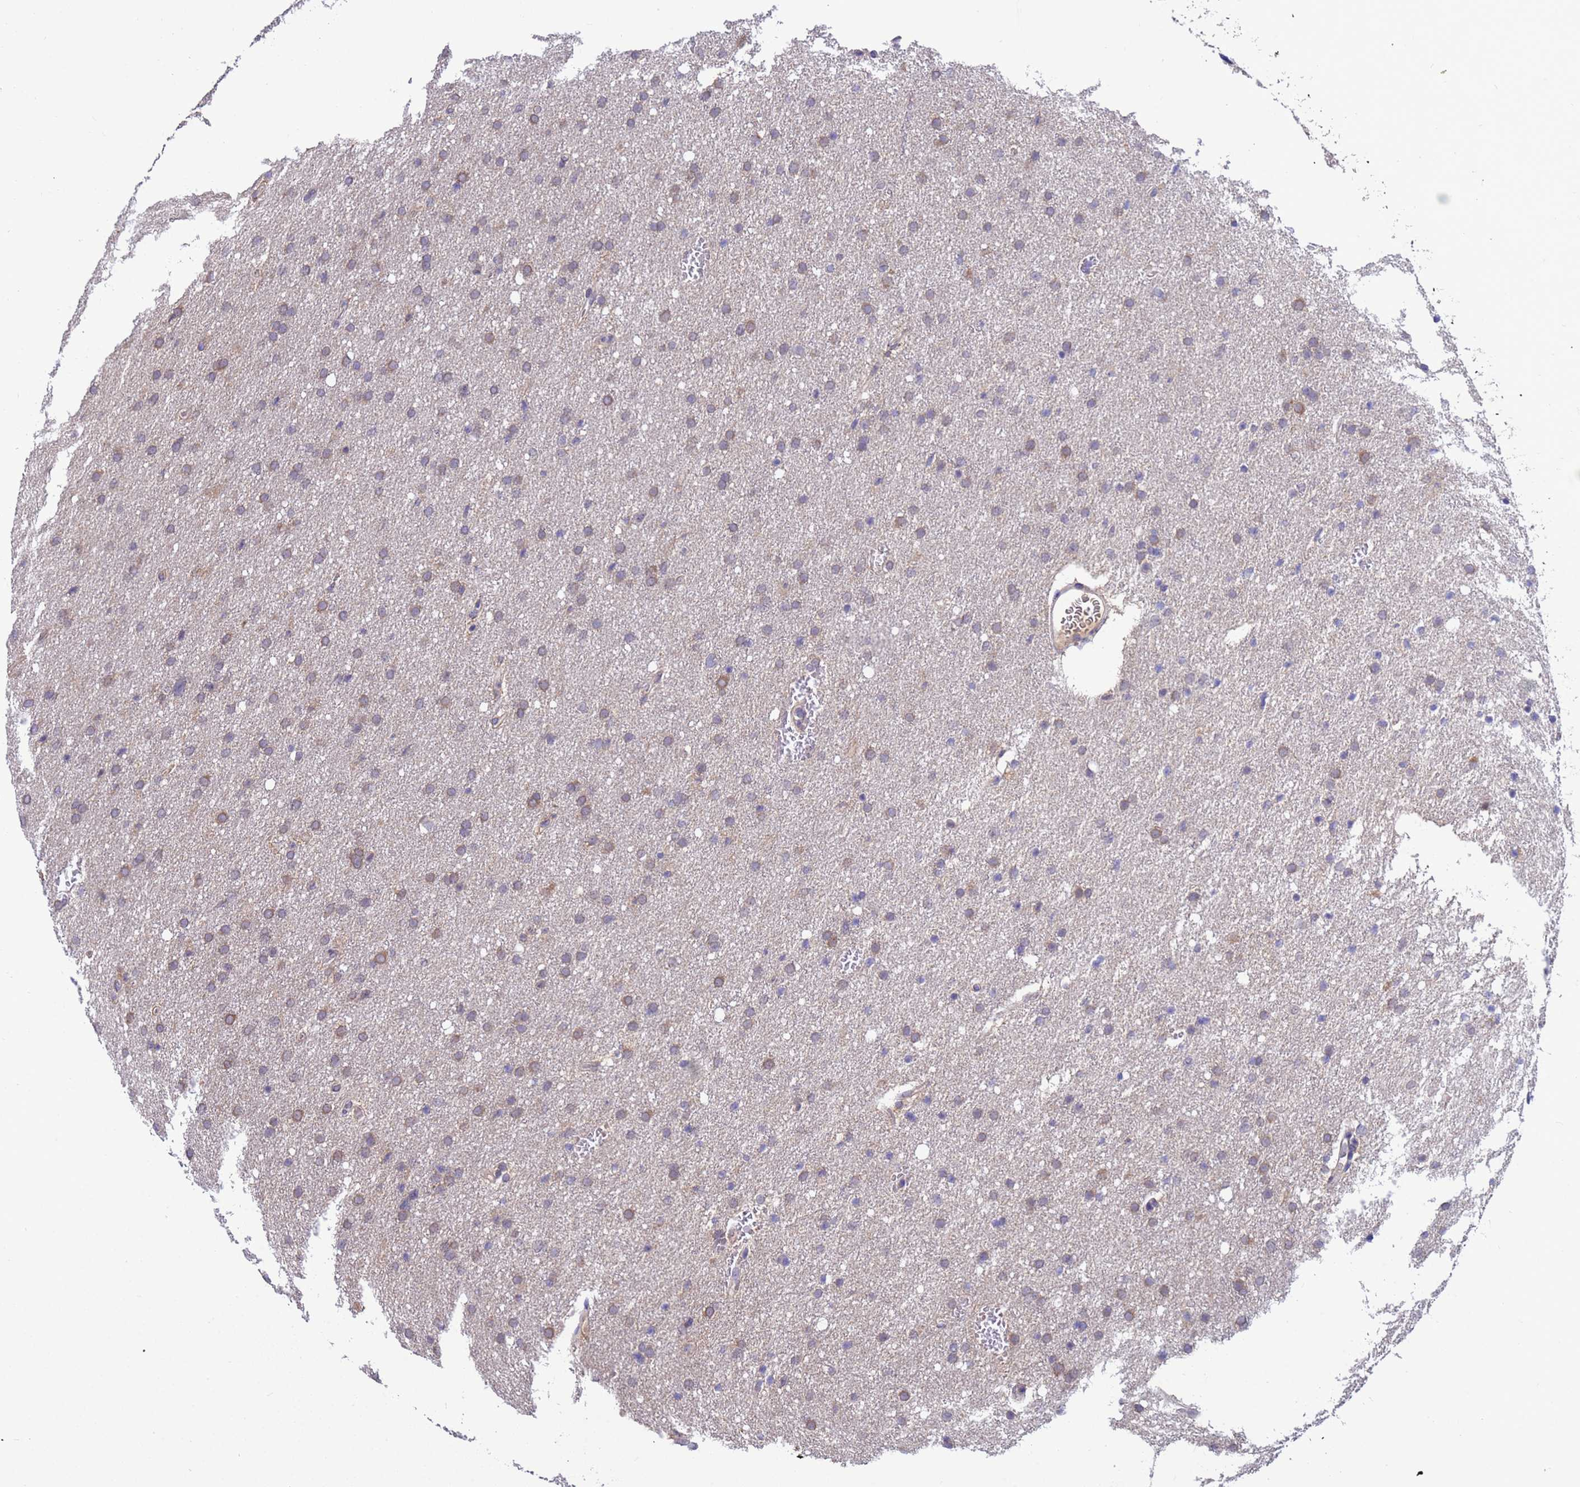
{"staining": {"intensity": "weak", "quantity": "25%-75%", "location": "cytoplasmic/membranous"}, "tissue": "glioma", "cell_type": "Tumor cells", "image_type": "cancer", "snomed": [{"axis": "morphology", "description": "Glioma, malignant, High grade"}, {"axis": "topography", "description": "Cerebral cortex"}], "caption": "This is a micrograph of immunohistochemistry staining of malignant high-grade glioma, which shows weak positivity in the cytoplasmic/membranous of tumor cells.", "gene": "AMPD3", "patient": {"sex": "female", "age": 36}}